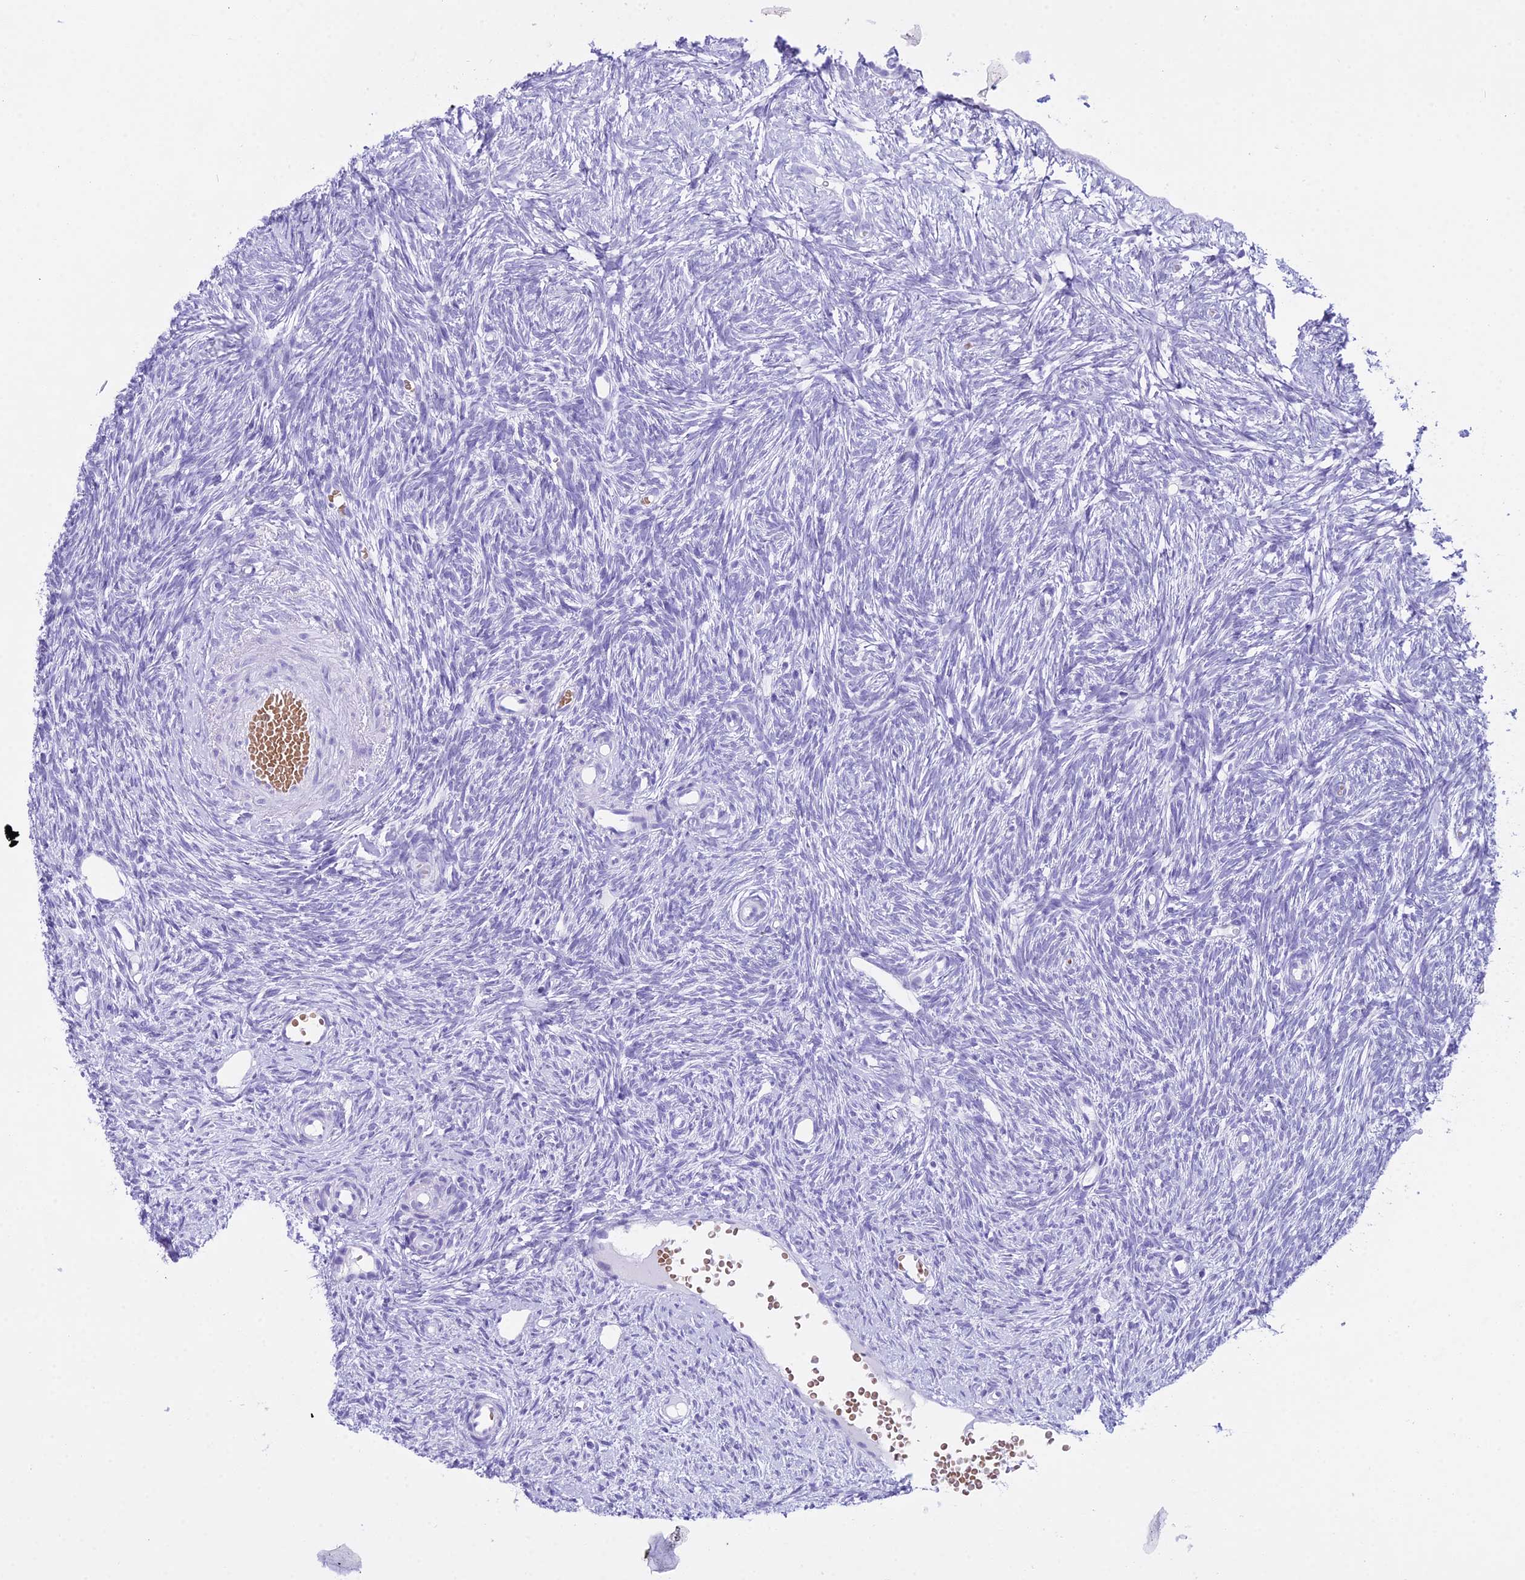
{"staining": {"intensity": "negative", "quantity": "none", "location": "none"}, "tissue": "ovary", "cell_type": "Ovarian stroma cells", "image_type": "normal", "snomed": [{"axis": "morphology", "description": "Normal tissue, NOS"}, {"axis": "topography", "description": "Ovary"}], "caption": "Protein analysis of normal ovary demonstrates no significant expression in ovarian stroma cells.", "gene": "RNPS1", "patient": {"sex": "female", "age": 51}}